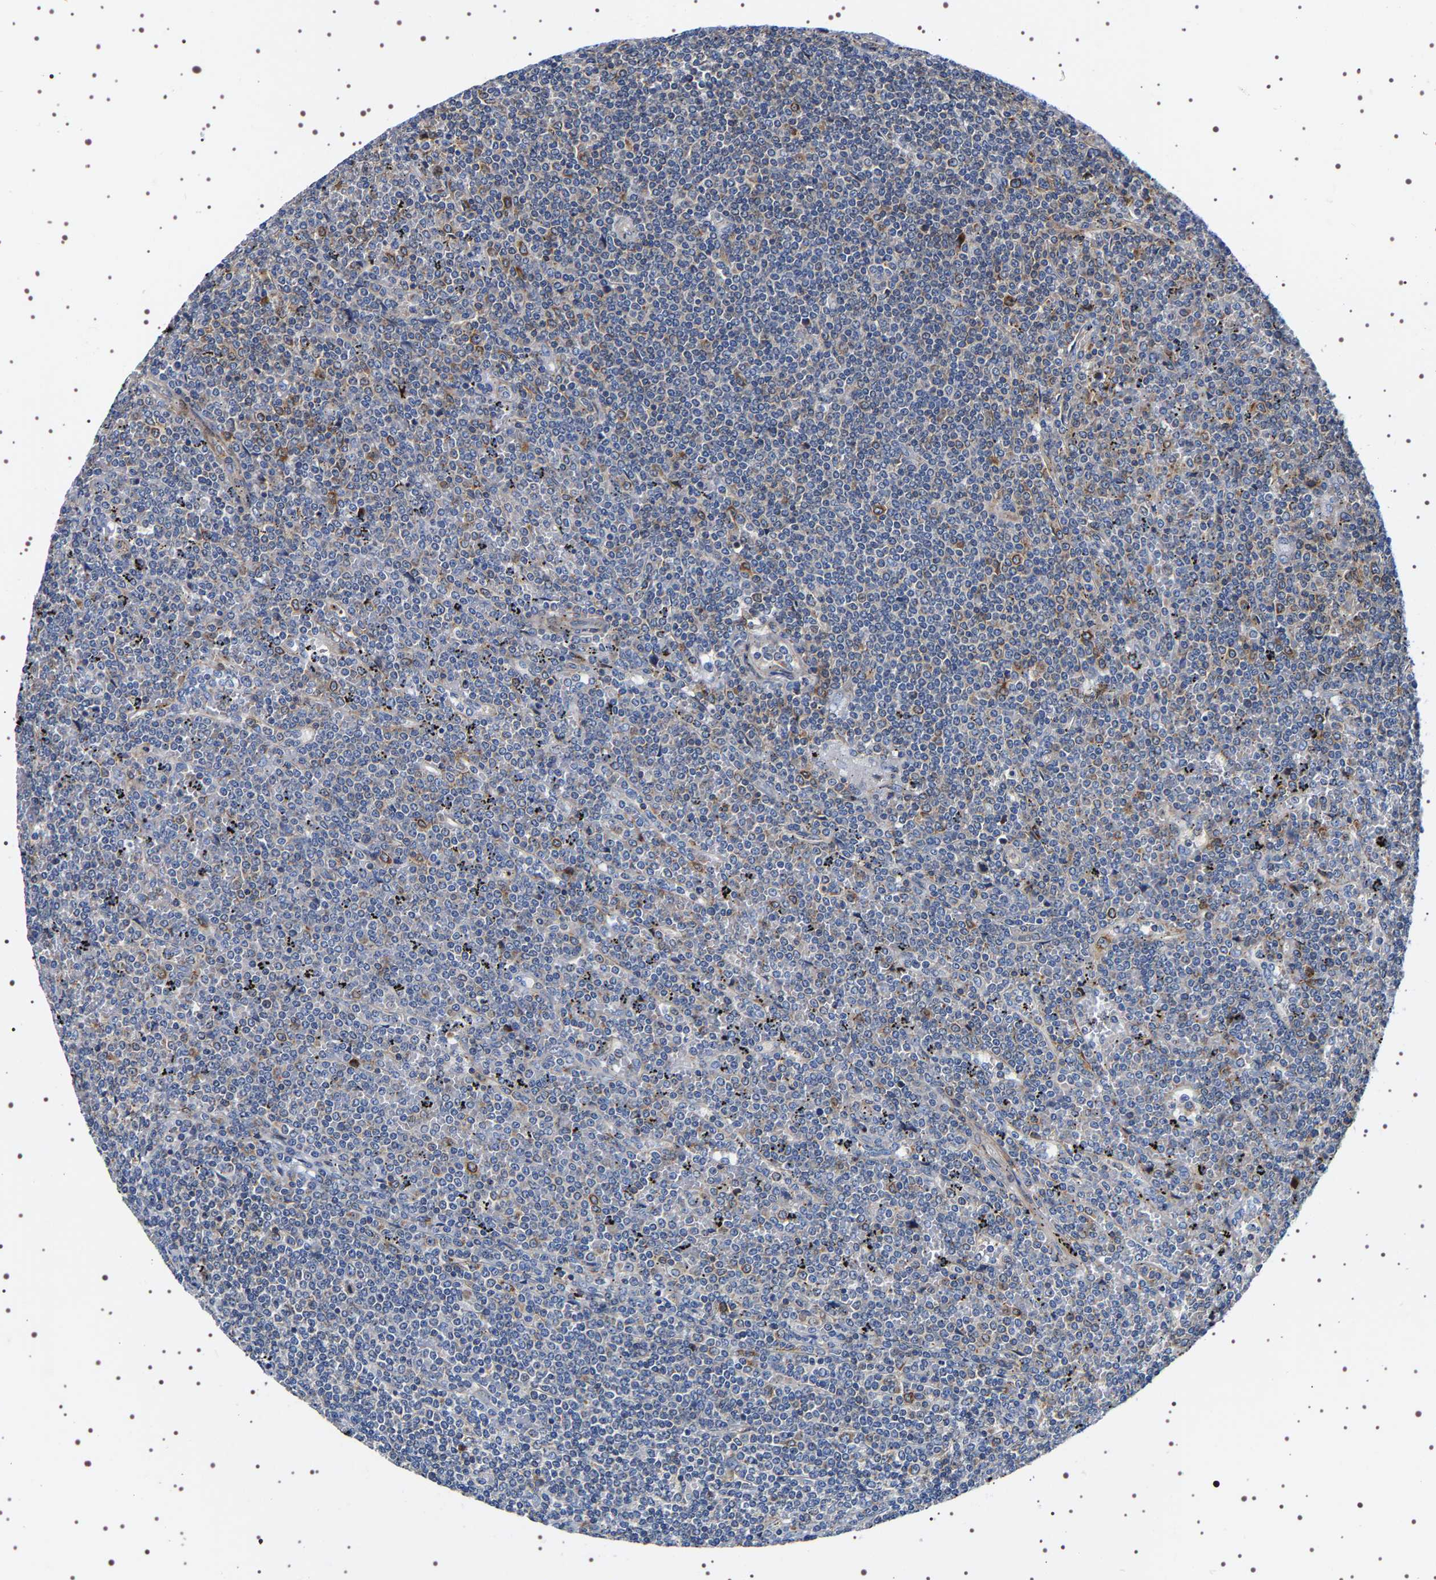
{"staining": {"intensity": "moderate", "quantity": "25%-75%", "location": "cytoplasmic/membranous"}, "tissue": "lymphoma", "cell_type": "Tumor cells", "image_type": "cancer", "snomed": [{"axis": "morphology", "description": "Malignant lymphoma, non-Hodgkin's type, Low grade"}, {"axis": "topography", "description": "Spleen"}], "caption": "Protein staining shows moderate cytoplasmic/membranous expression in about 25%-75% of tumor cells in malignant lymphoma, non-Hodgkin's type (low-grade).", "gene": "SQLE", "patient": {"sex": "female", "age": 19}}